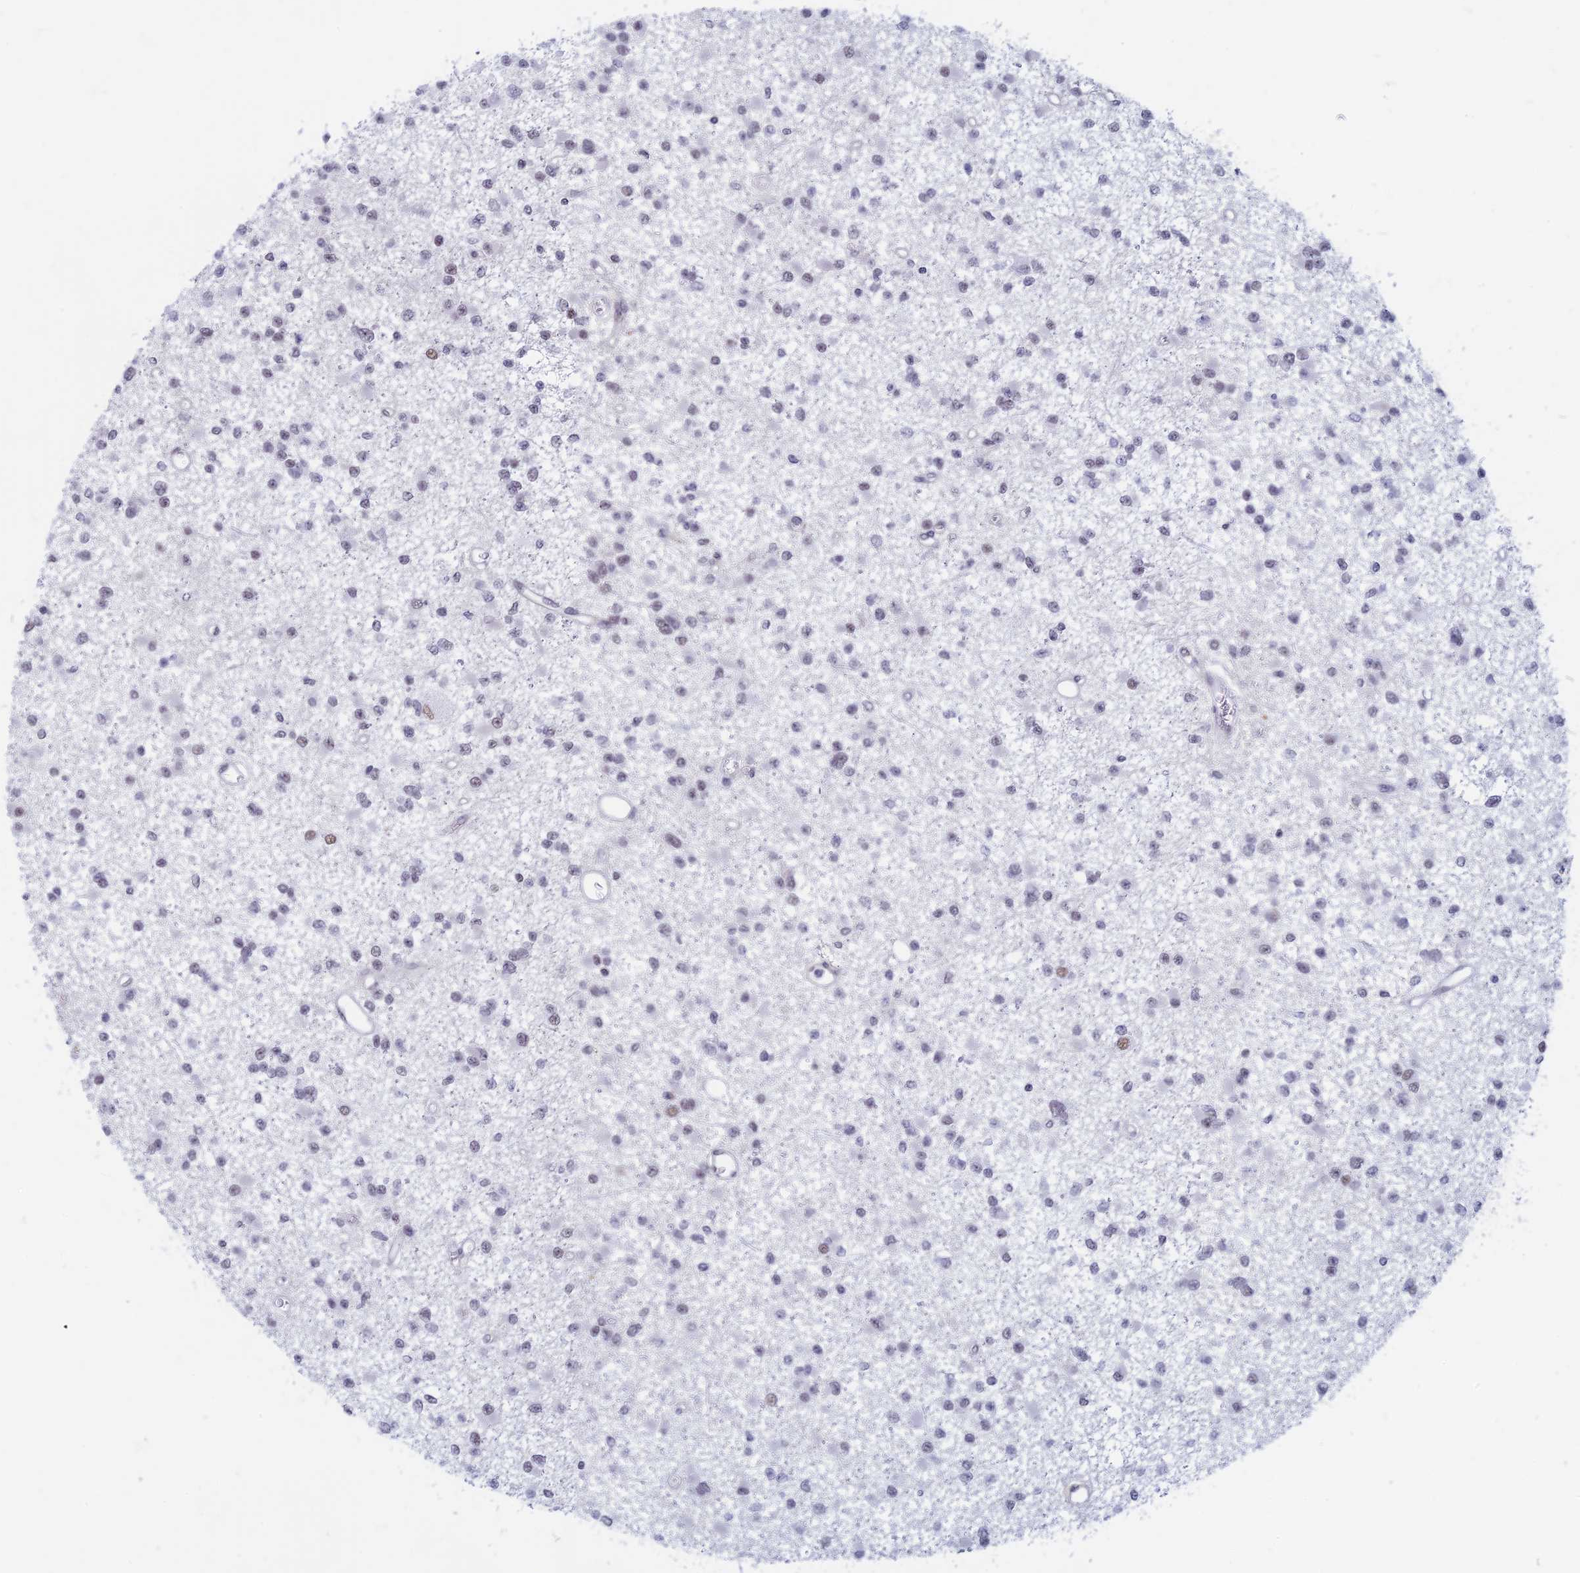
{"staining": {"intensity": "negative", "quantity": "none", "location": "none"}, "tissue": "glioma", "cell_type": "Tumor cells", "image_type": "cancer", "snomed": [{"axis": "morphology", "description": "Glioma, malignant, Low grade"}, {"axis": "topography", "description": "Brain"}], "caption": "Immunohistochemical staining of malignant glioma (low-grade) demonstrates no significant staining in tumor cells. (DAB immunohistochemistry, high magnification).", "gene": "ASH2L", "patient": {"sex": "female", "age": 22}}